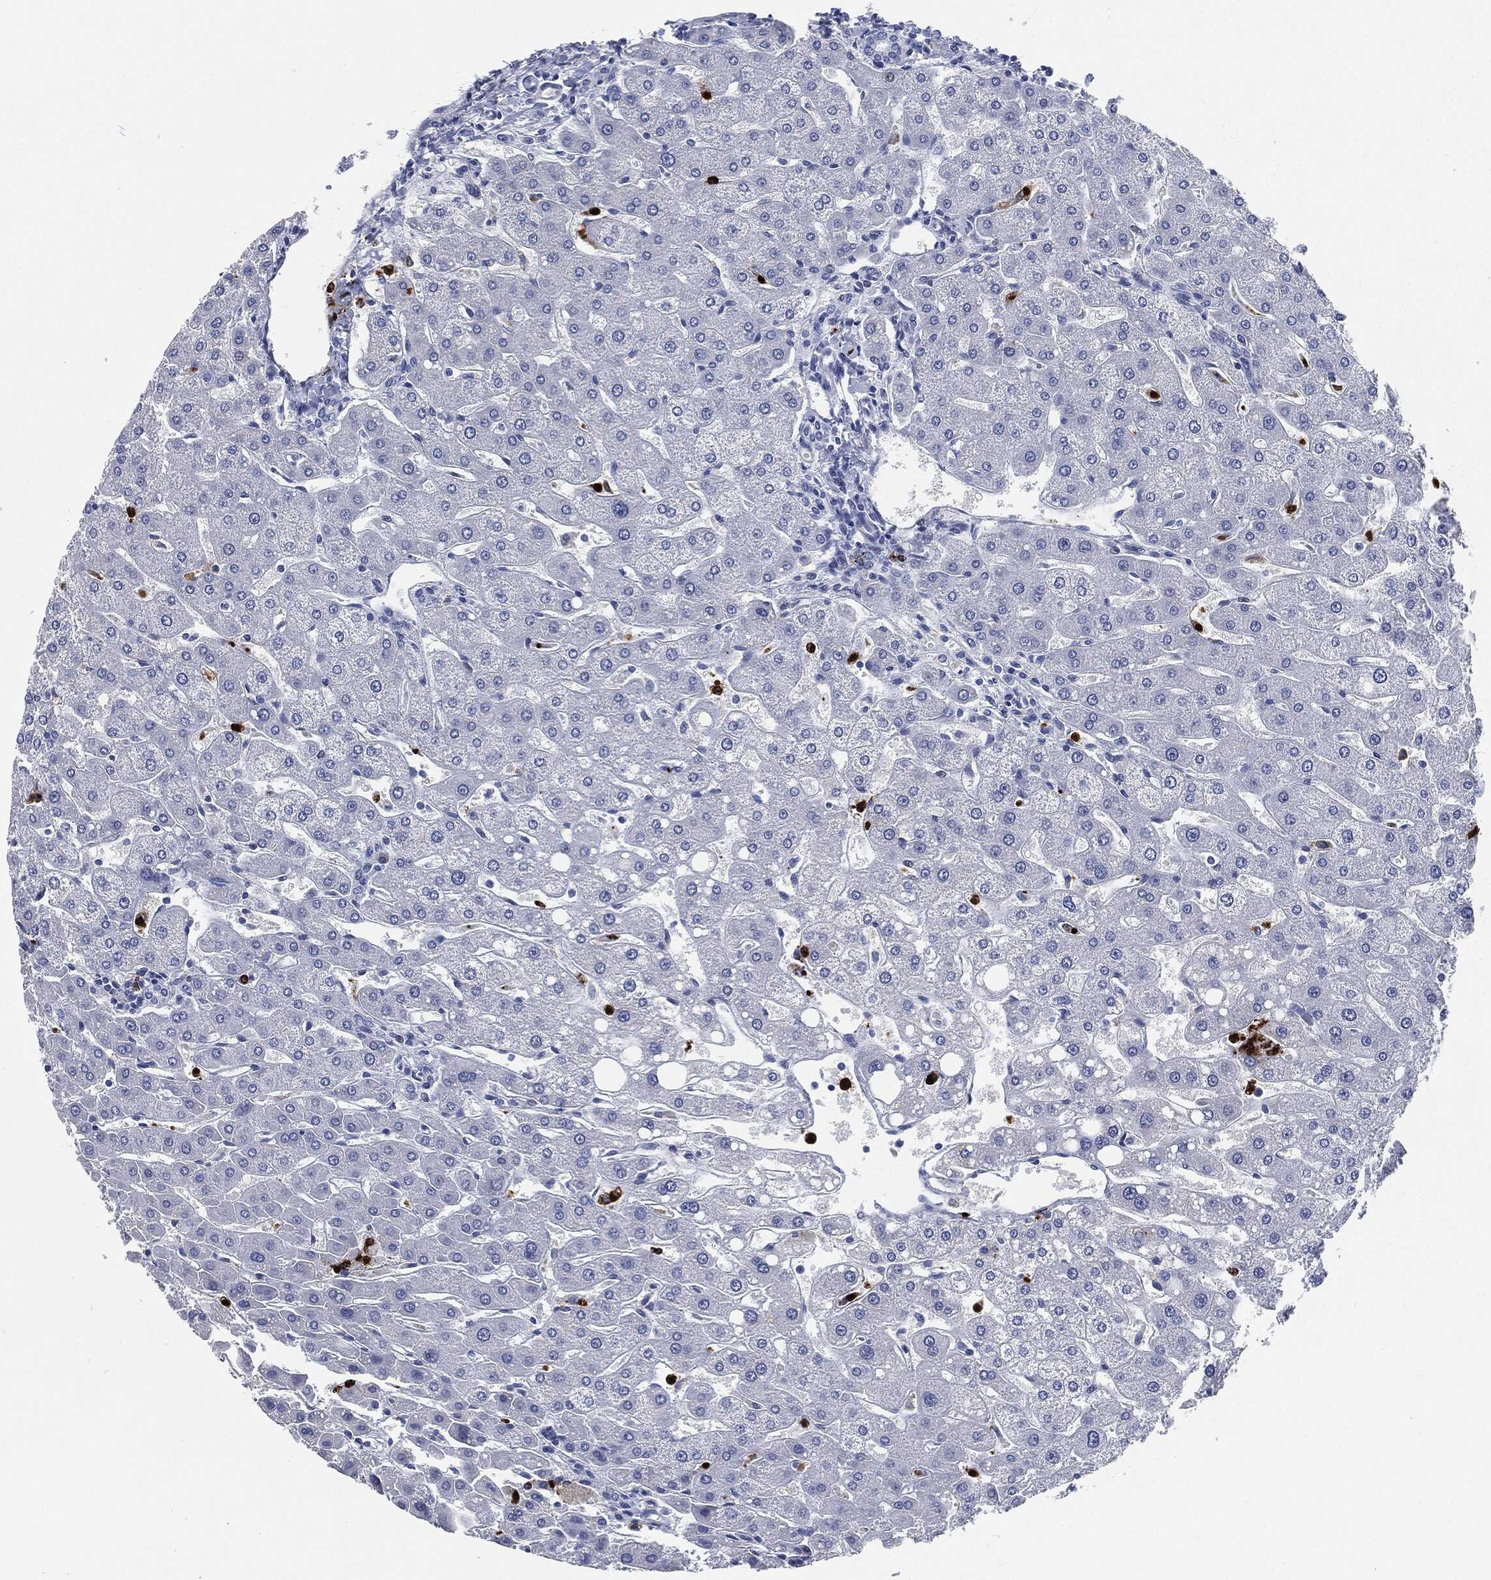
{"staining": {"intensity": "negative", "quantity": "none", "location": "none"}, "tissue": "liver", "cell_type": "Cholangiocytes", "image_type": "normal", "snomed": [{"axis": "morphology", "description": "Normal tissue, NOS"}, {"axis": "topography", "description": "Liver"}], "caption": "The photomicrograph exhibits no staining of cholangiocytes in normal liver. Nuclei are stained in blue.", "gene": "MPO", "patient": {"sex": "male", "age": 67}}